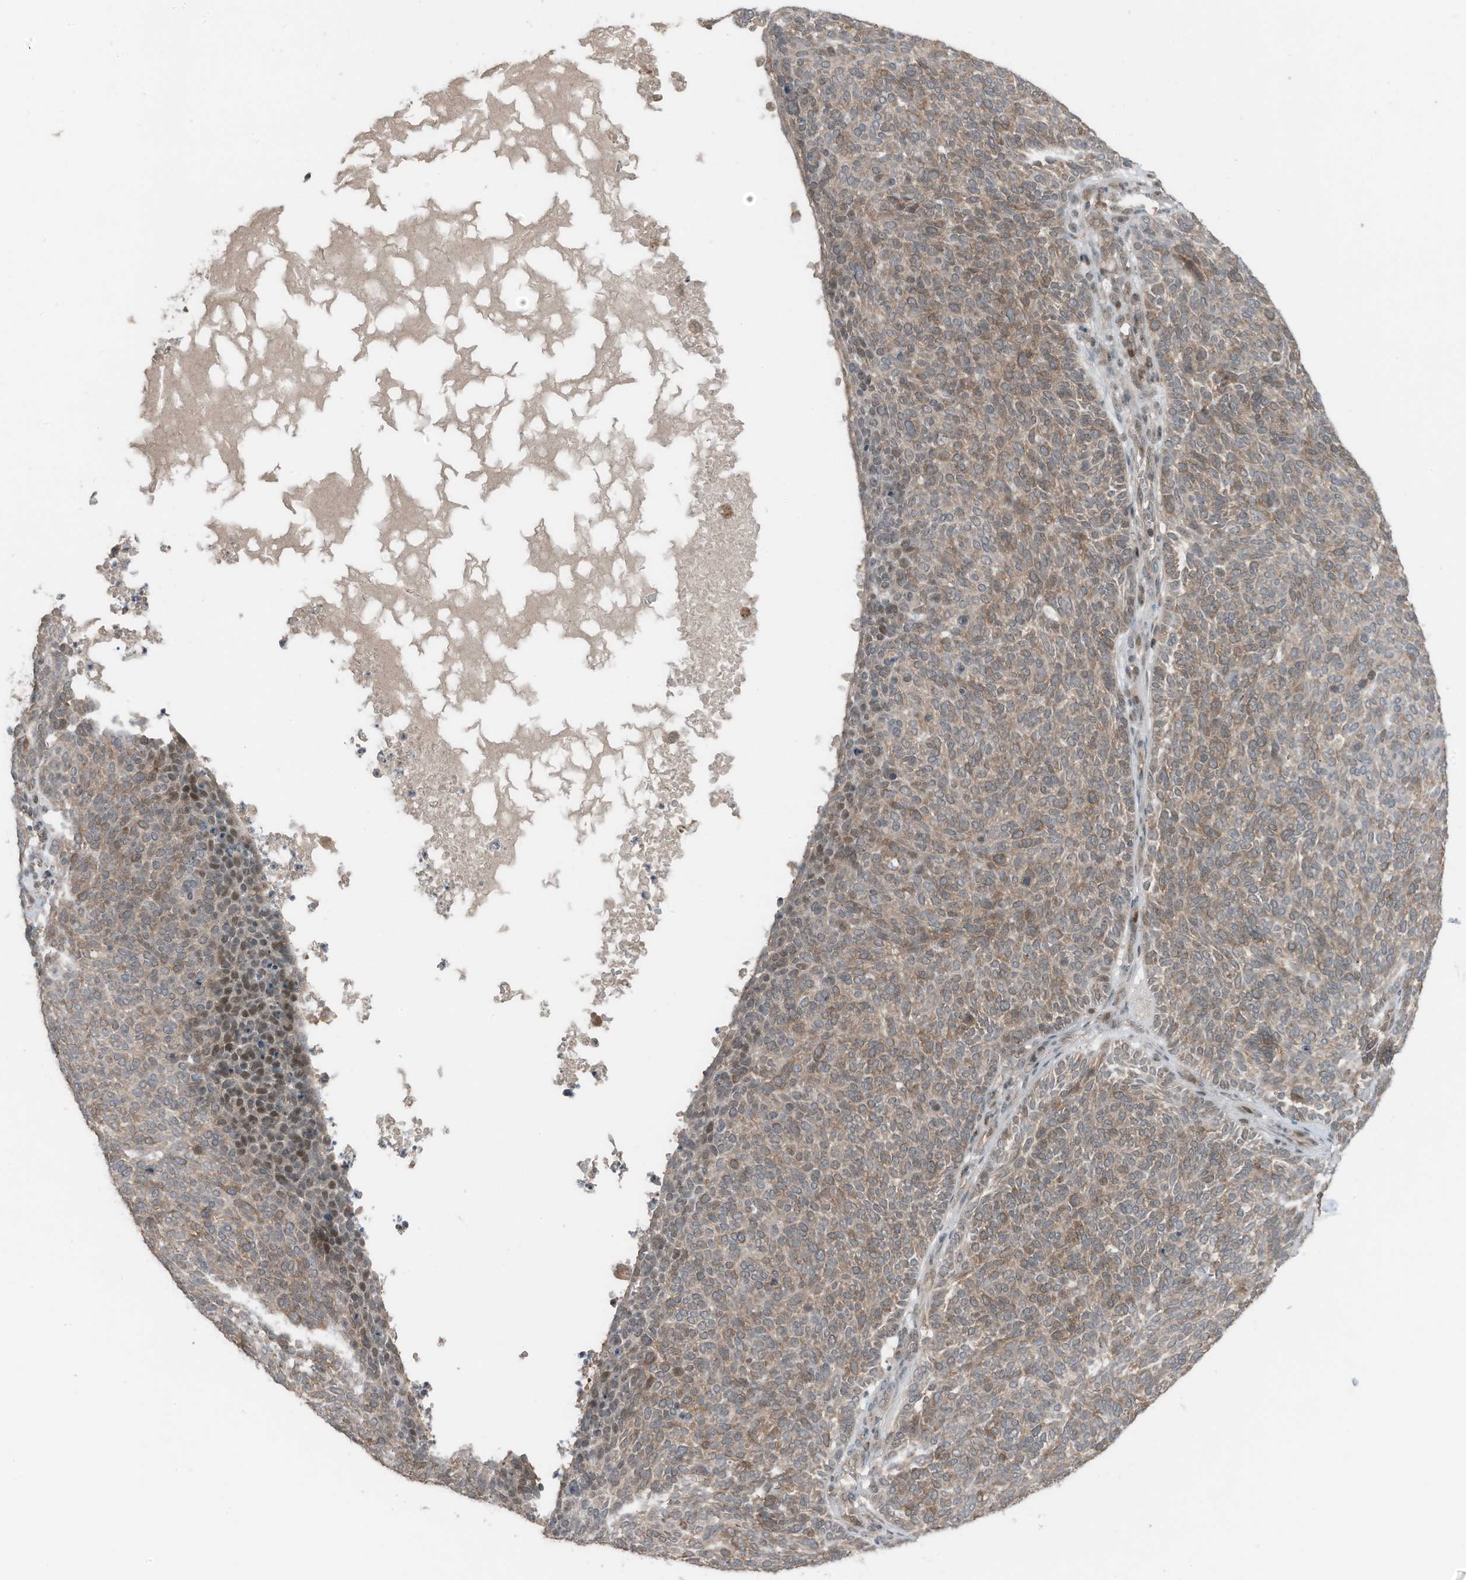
{"staining": {"intensity": "weak", "quantity": ">75%", "location": "cytoplasmic/membranous"}, "tissue": "skin cancer", "cell_type": "Tumor cells", "image_type": "cancer", "snomed": [{"axis": "morphology", "description": "Squamous cell carcinoma, NOS"}, {"axis": "topography", "description": "Skin"}], "caption": "Immunohistochemical staining of skin squamous cell carcinoma exhibits low levels of weak cytoplasmic/membranous positivity in about >75% of tumor cells. (Stains: DAB in brown, nuclei in blue, Microscopy: brightfield microscopy at high magnification).", "gene": "TXNDC9", "patient": {"sex": "female", "age": 90}}